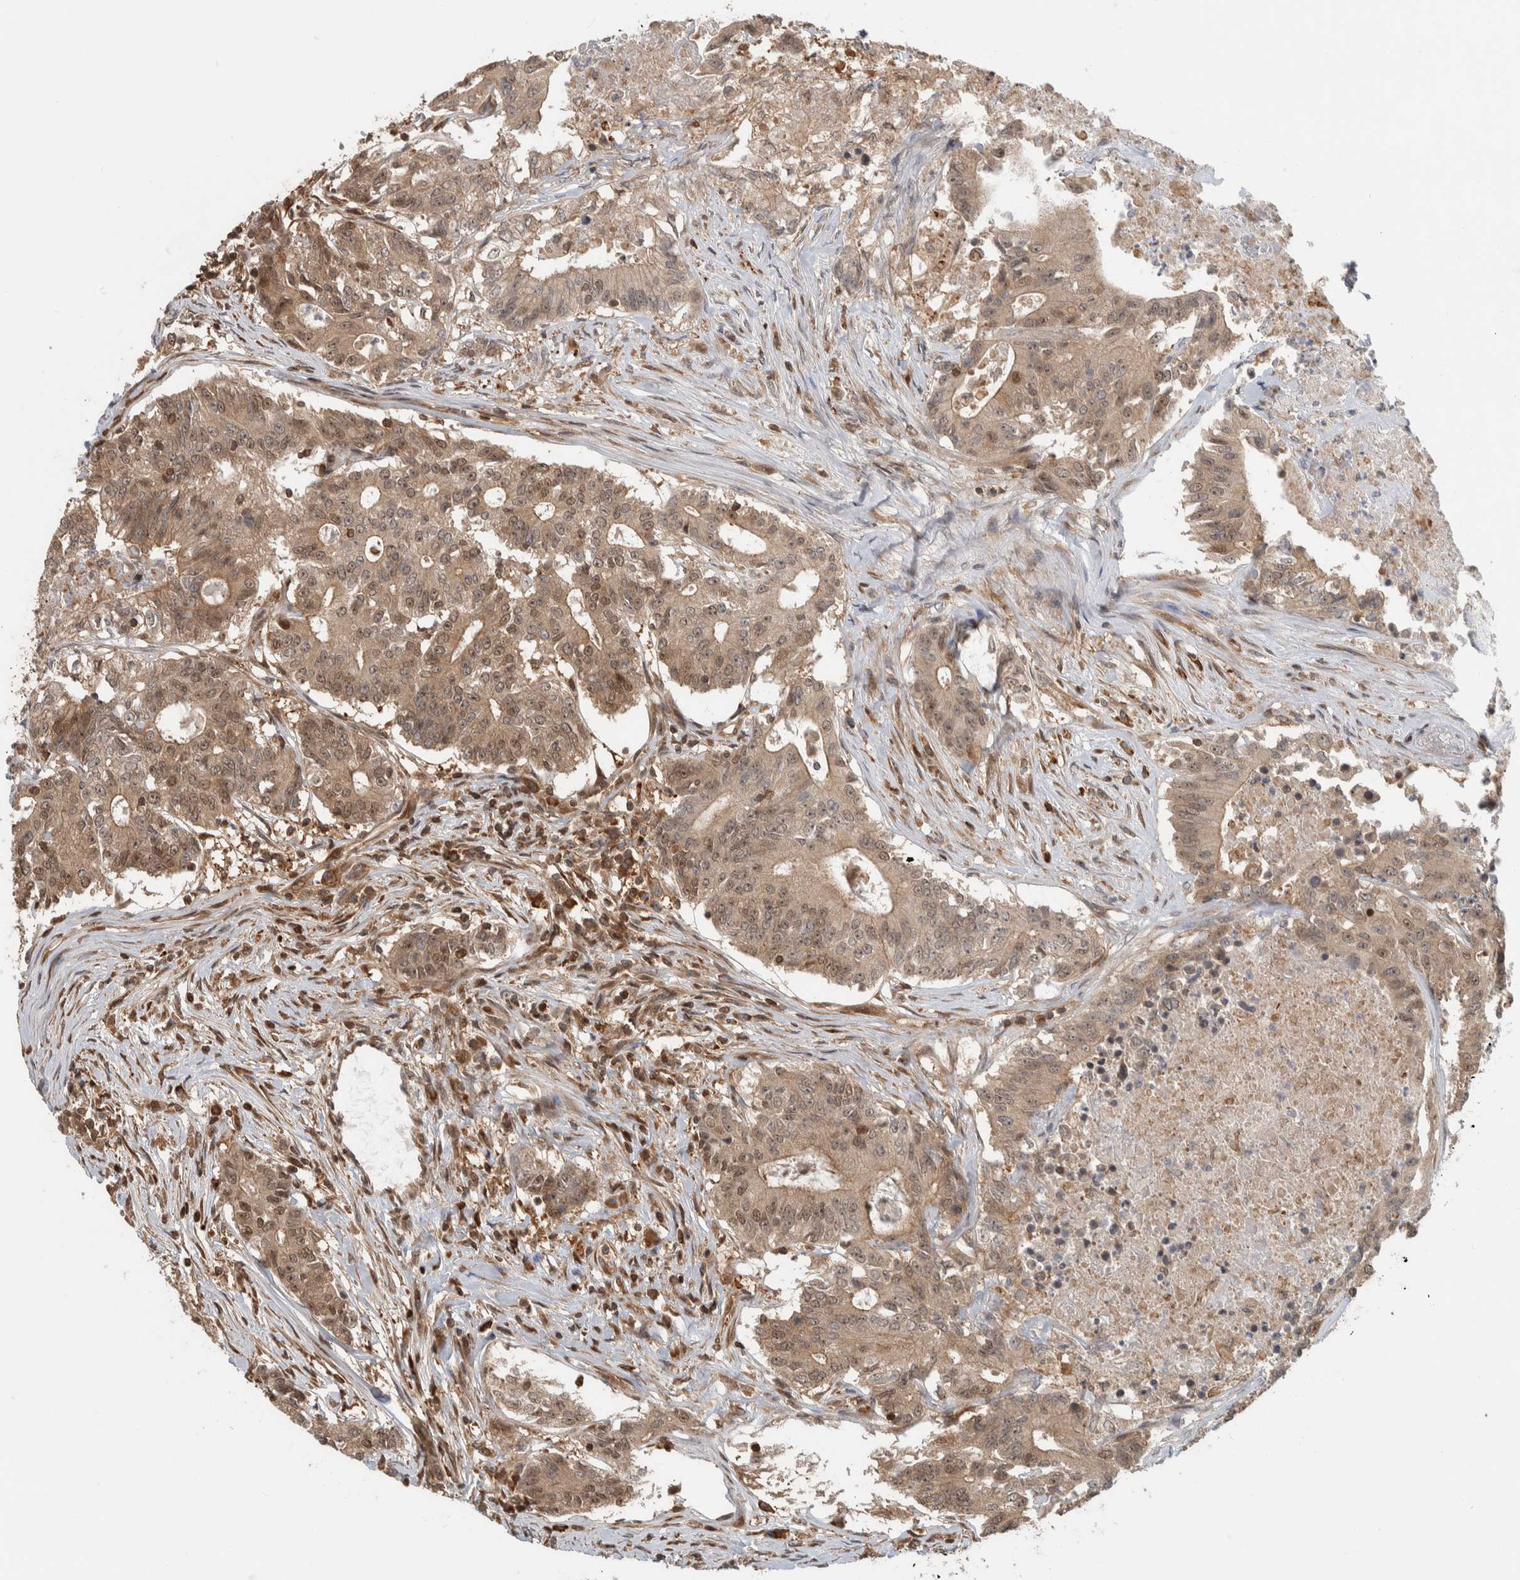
{"staining": {"intensity": "moderate", "quantity": ">75%", "location": "cytoplasmic/membranous"}, "tissue": "colorectal cancer", "cell_type": "Tumor cells", "image_type": "cancer", "snomed": [{"axis": "morphology", "description": "Adenocarcinoma, NOS"}, {"axis": "topography", "description": "Colon"}], "caption": "Moderate cytoplasmic/membranous staining is identified in approximately >75% of tumor cells in colorectal cancer (adenocarcinoma).", "gene": "CNTROB", "patient": {"sex": "female", "age": 77}}